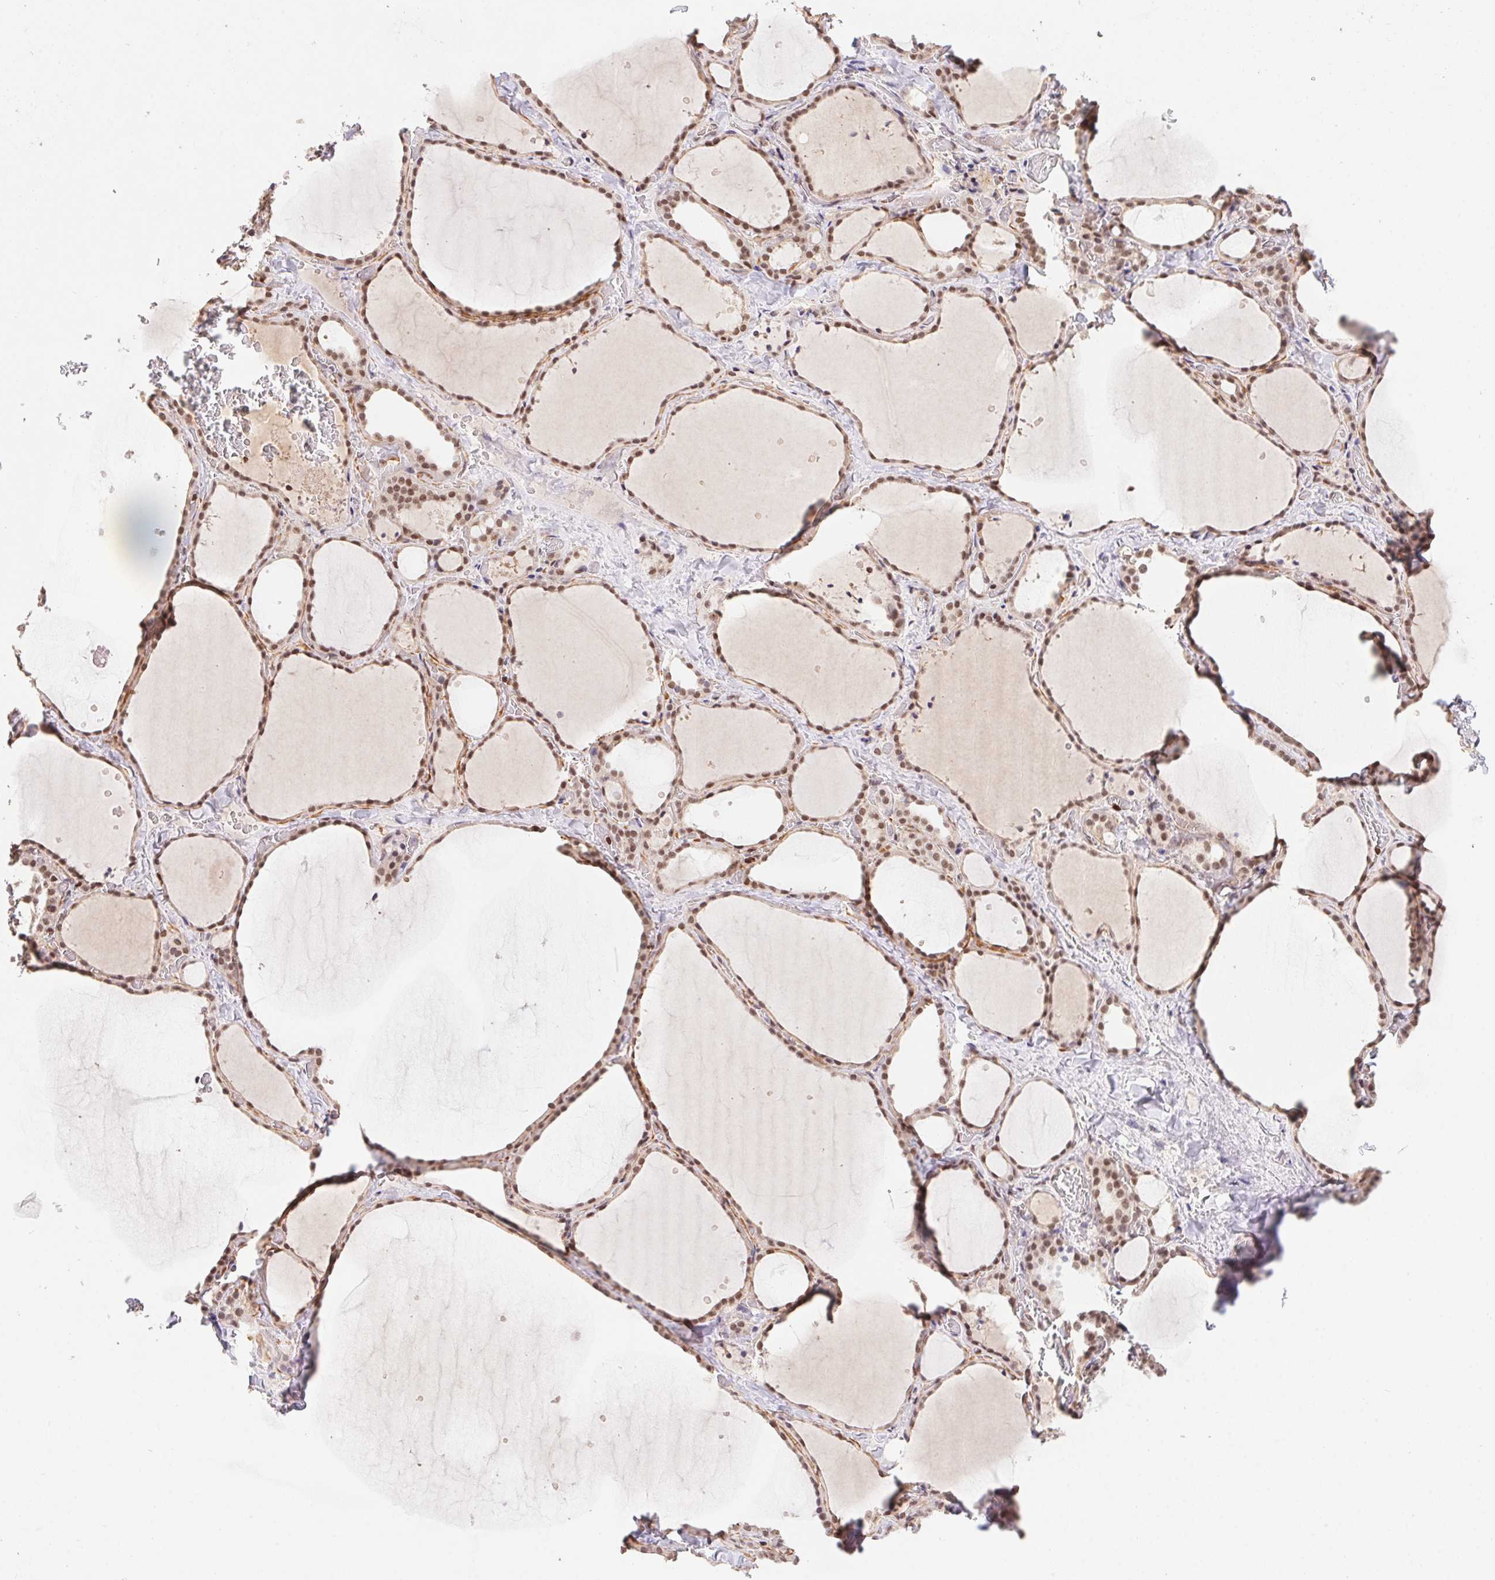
{"staining": {"intensity": "moderate", "quantity": ">75%", "location": "nuclear"}, "tissue": "thyroid gland", "cell_type": "Glandular cells", "image_type": "normal", "snomed": [{"axis": "morphology", "description": "Normal tissue, NOS"}, {"axis": "topography", "description": "Thyroid gland"}], "caption": "Immunohistochemistry of unremarkable thyroid gland exhibits medium levels of moderate nuclear expression in about >75% of glandular cells. The staining was performed using DAB (3,3'-diaminobenzidine), with brown indicating positive protein expression. Nuclei are stained blue with hematoxylin.", "gene": "POLD3", "patient": {"sex": "female", "age": 36}}